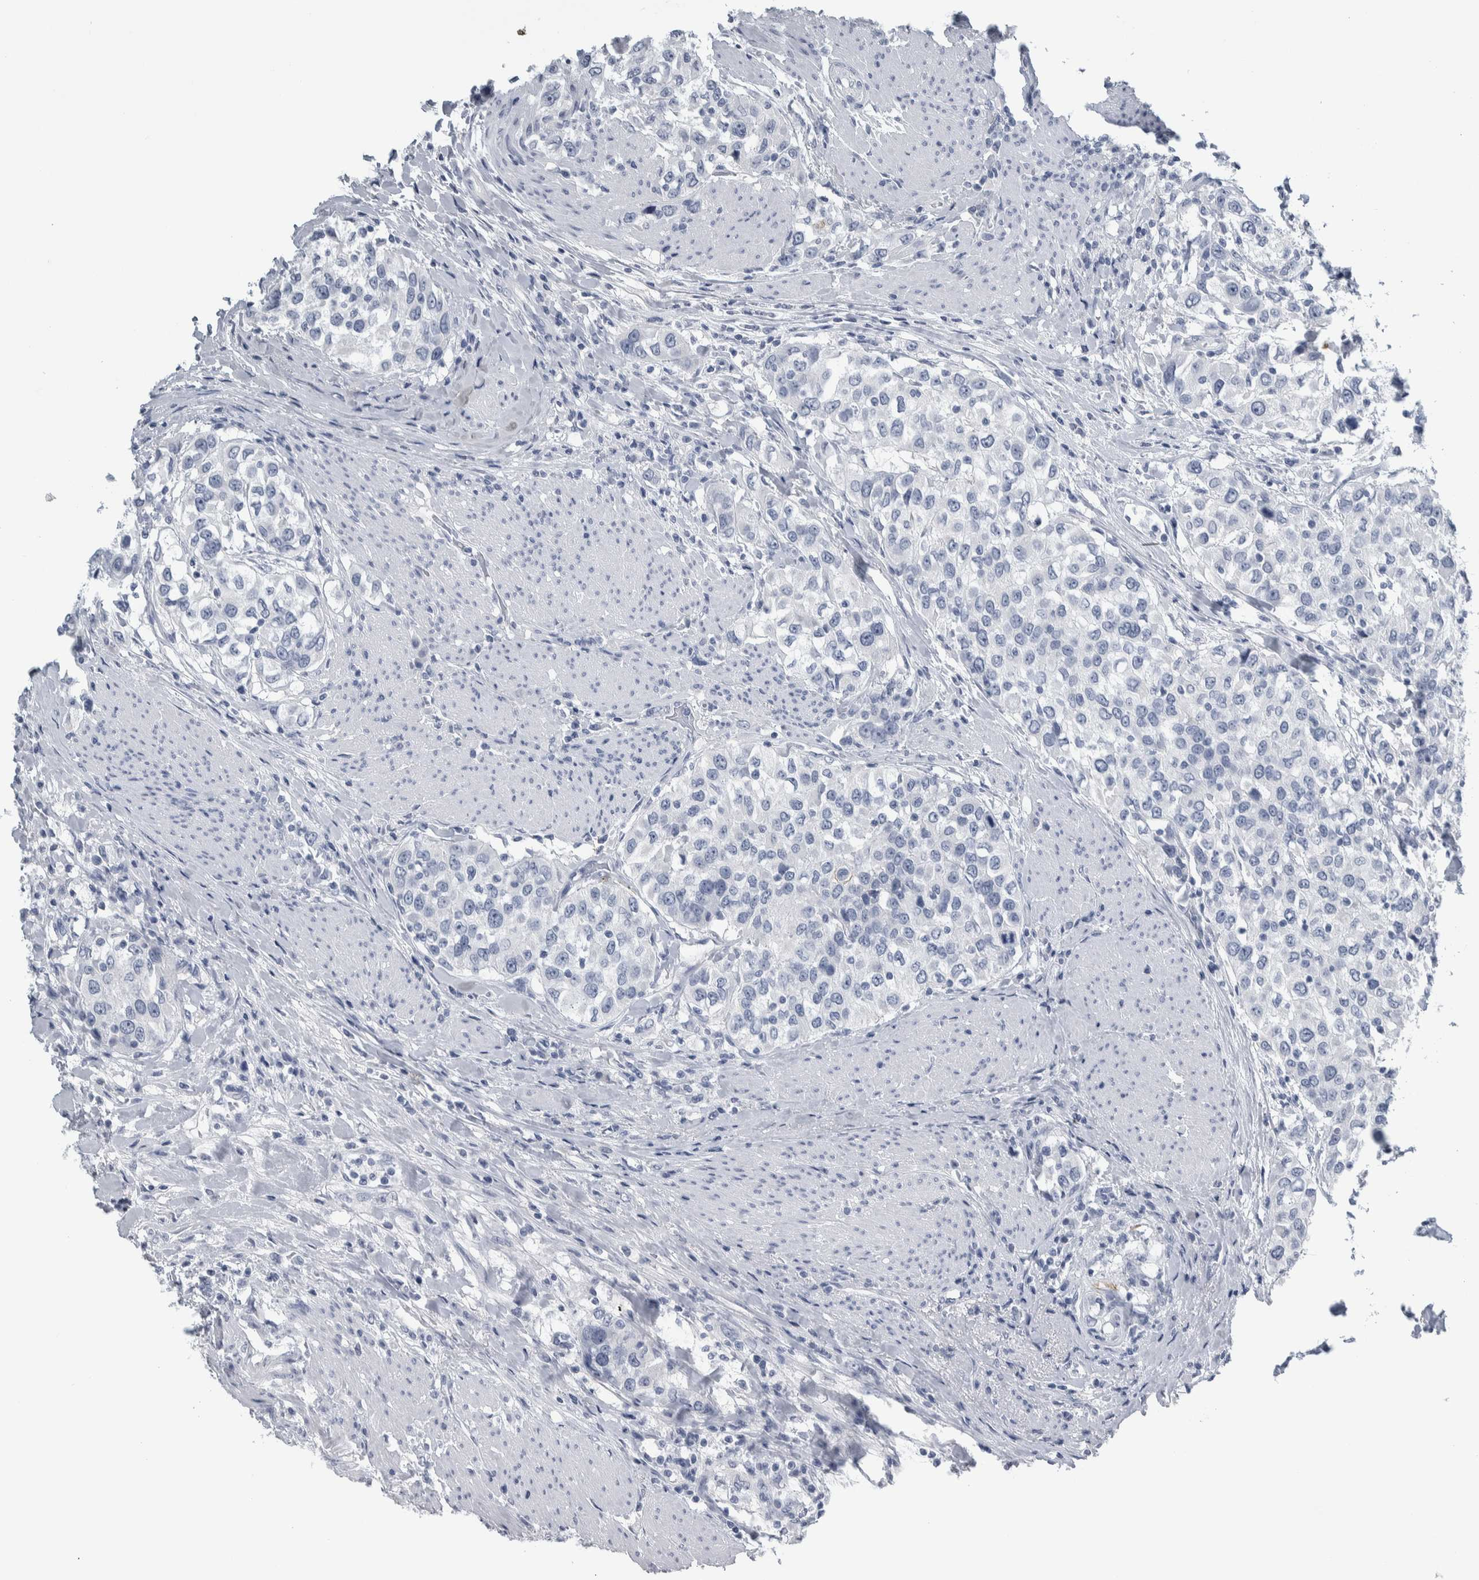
{"staining": {"intensity": "negative", "quantity": "none", "location": "none"}, "tissue": "urothelial cancer", "cell_type": "Tumor cells", "image_type": "cancer", "snomed": [{"axis": "morphology", "description": "Urothelial carcinoma, High grade"}, {"axis": "topography", "description": "Urinary bladder"}], "caption": "Image shows no significant protein expression in tumor cells of urothelial cancer.", "gene": "CDH17", "patient": {"sex": "female", "age": 80}}